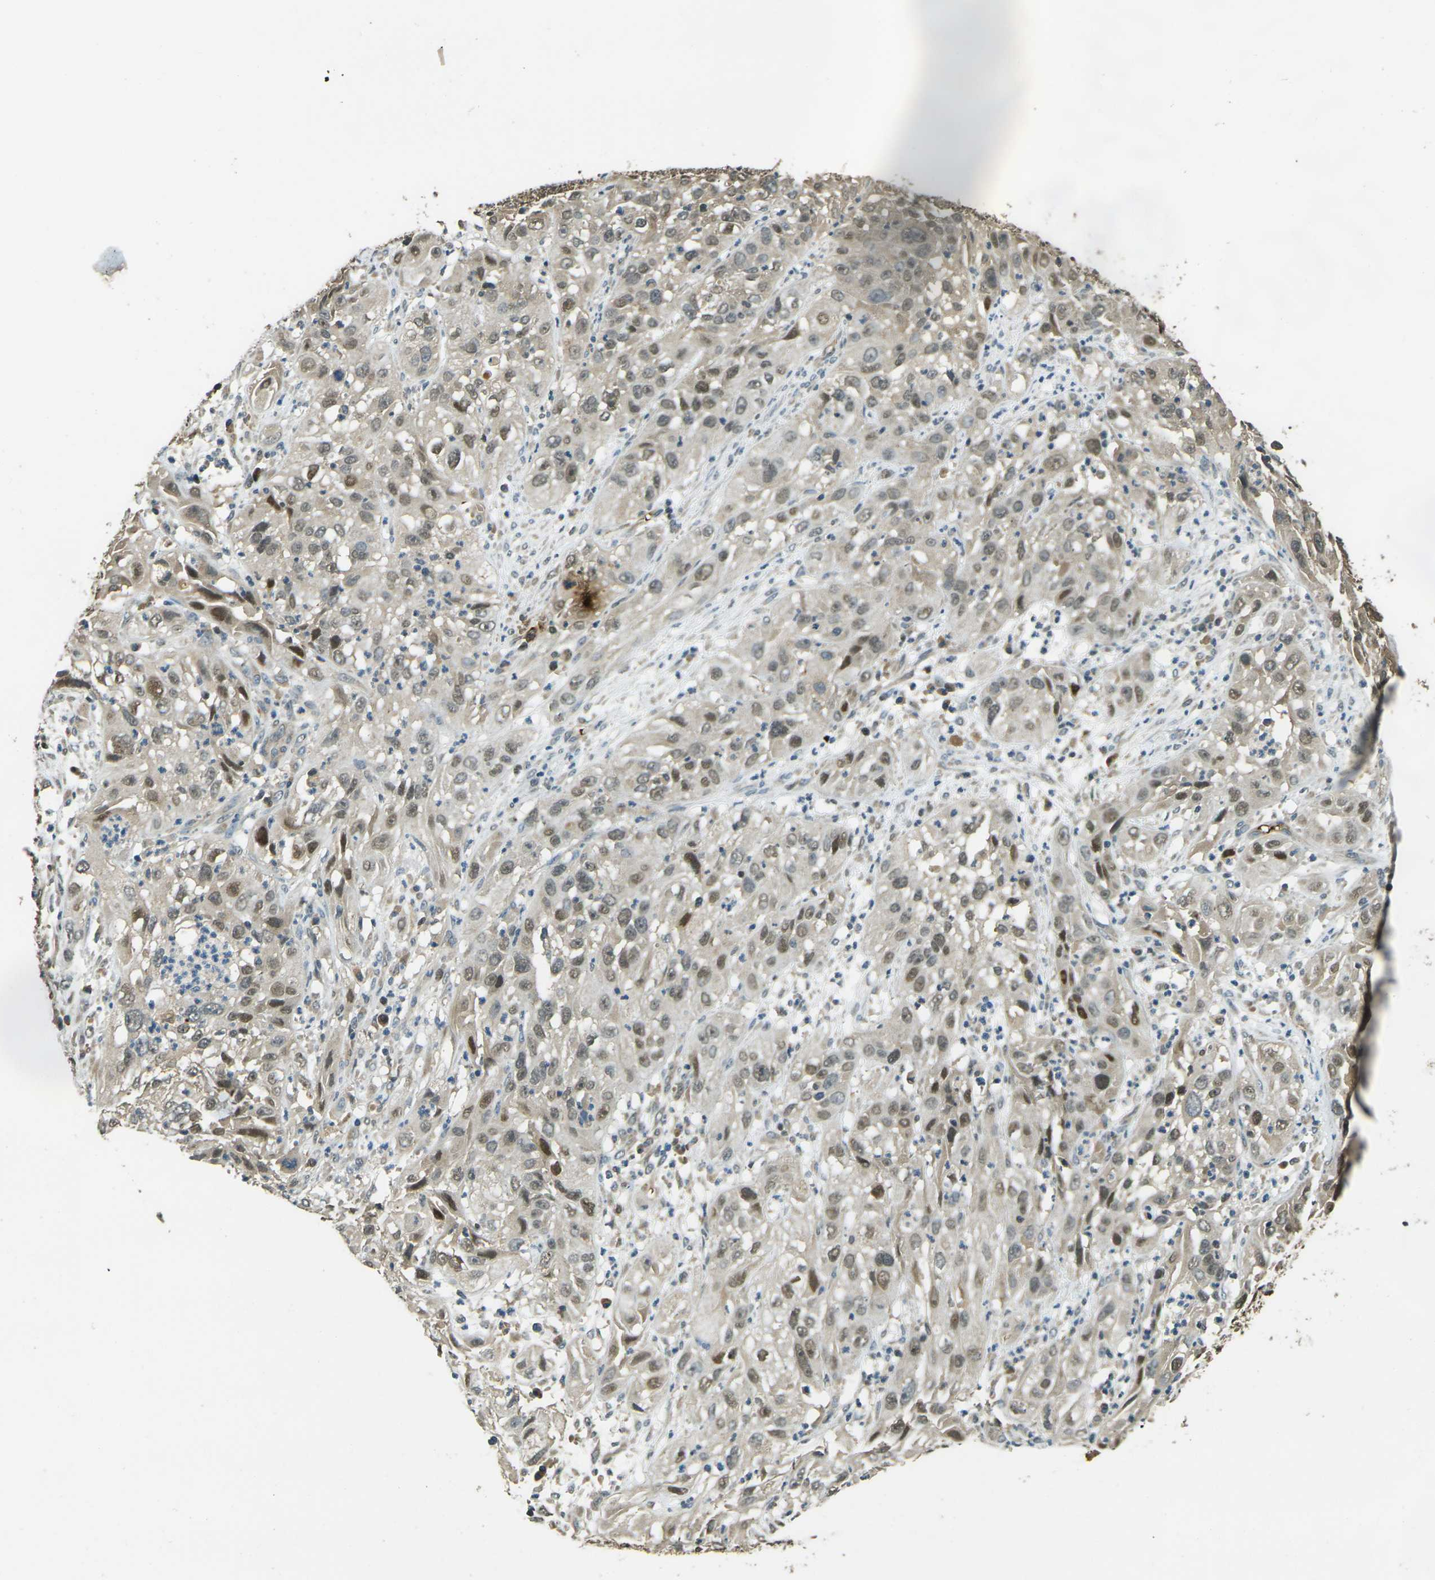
{"staining": {"intensity": "weak", "quantity": ">75%", "location": "cytoplasmic/membranous,nuclear"}, "tissue": "cervical cancer", "cell_type": "Tumor cells", "image_type": "cancer", "snomed": [{"axis": "morphology", "description": "Squamous cell carcinoma, NOS"}, {"axis": "topography", "description": "Cervix"}], "caption": "This is a histology image of immunohistochemistry (IHC) staining of squamous cell carcinoma (cervical), which shows weak staining in the cytoplasmic/membranous and nuclear of tumor cells.", "gene": "TOR1A", "patient": {"sex": "female", "age": 32}}